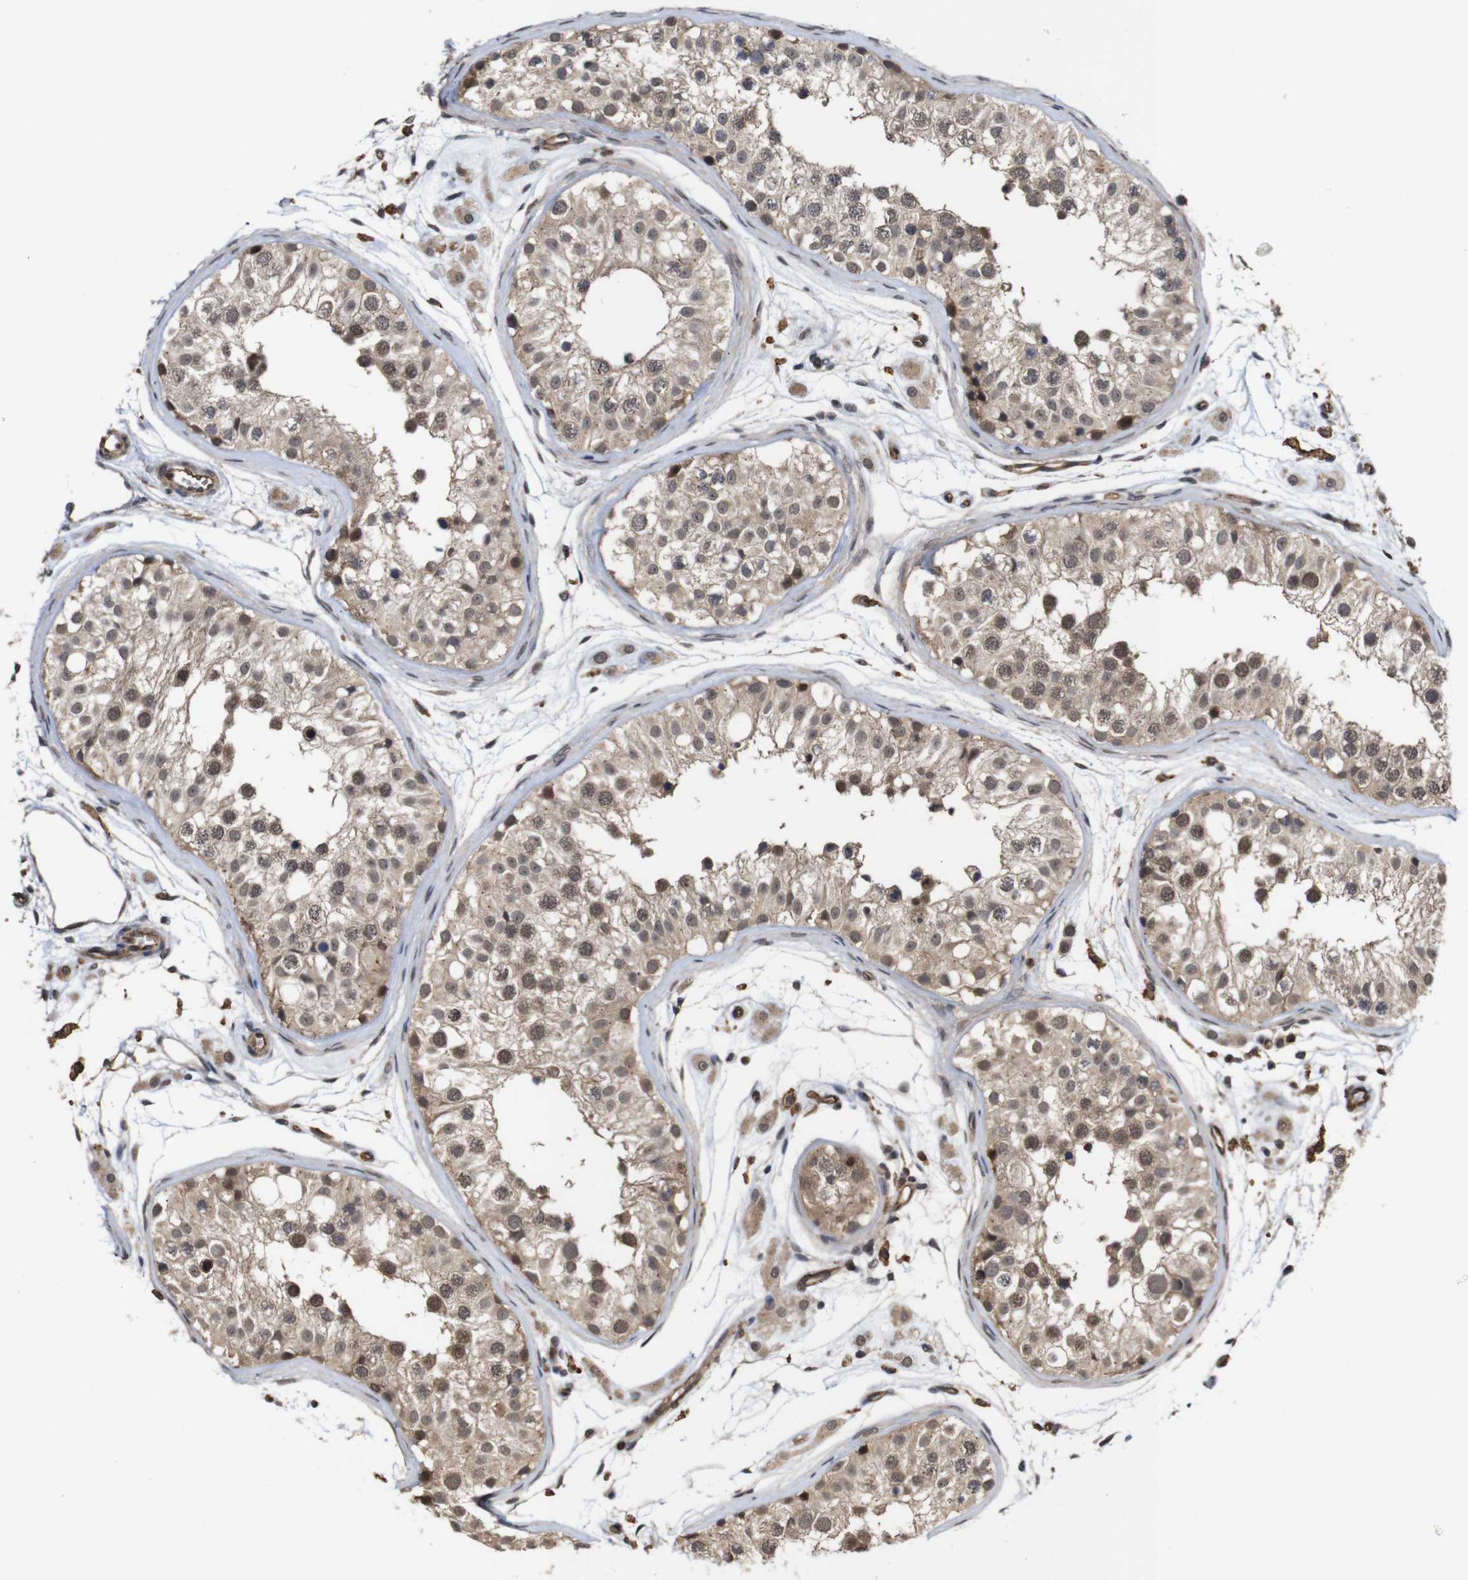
{"staining": {"intensity": "strong", "quantity": ">75%", "location": "cytoplasmic/membranous,nuclear"}, "tissue": "testis", "cell_type": "Cells in seminiferous ducts", "image_type": "normal", "snomed": [{"axis": "morphology", "description": "Normal tissue, NOS"}, {"axis": "morphology", "description": "Adenocarcinoma, metastatic, NOS"}, {"axis": "topography", "description": "Testis"}], "caption": "Testis stained with DAB (3,3'-diaminobenzidine) IHC demonstrates high levels of strong cytoplasmic/membranous,nuclear expression in about >75% of cells in seminiferous ducts.", "gene": "NANOS1", "patient": {"sex": "male", "age": 26}}